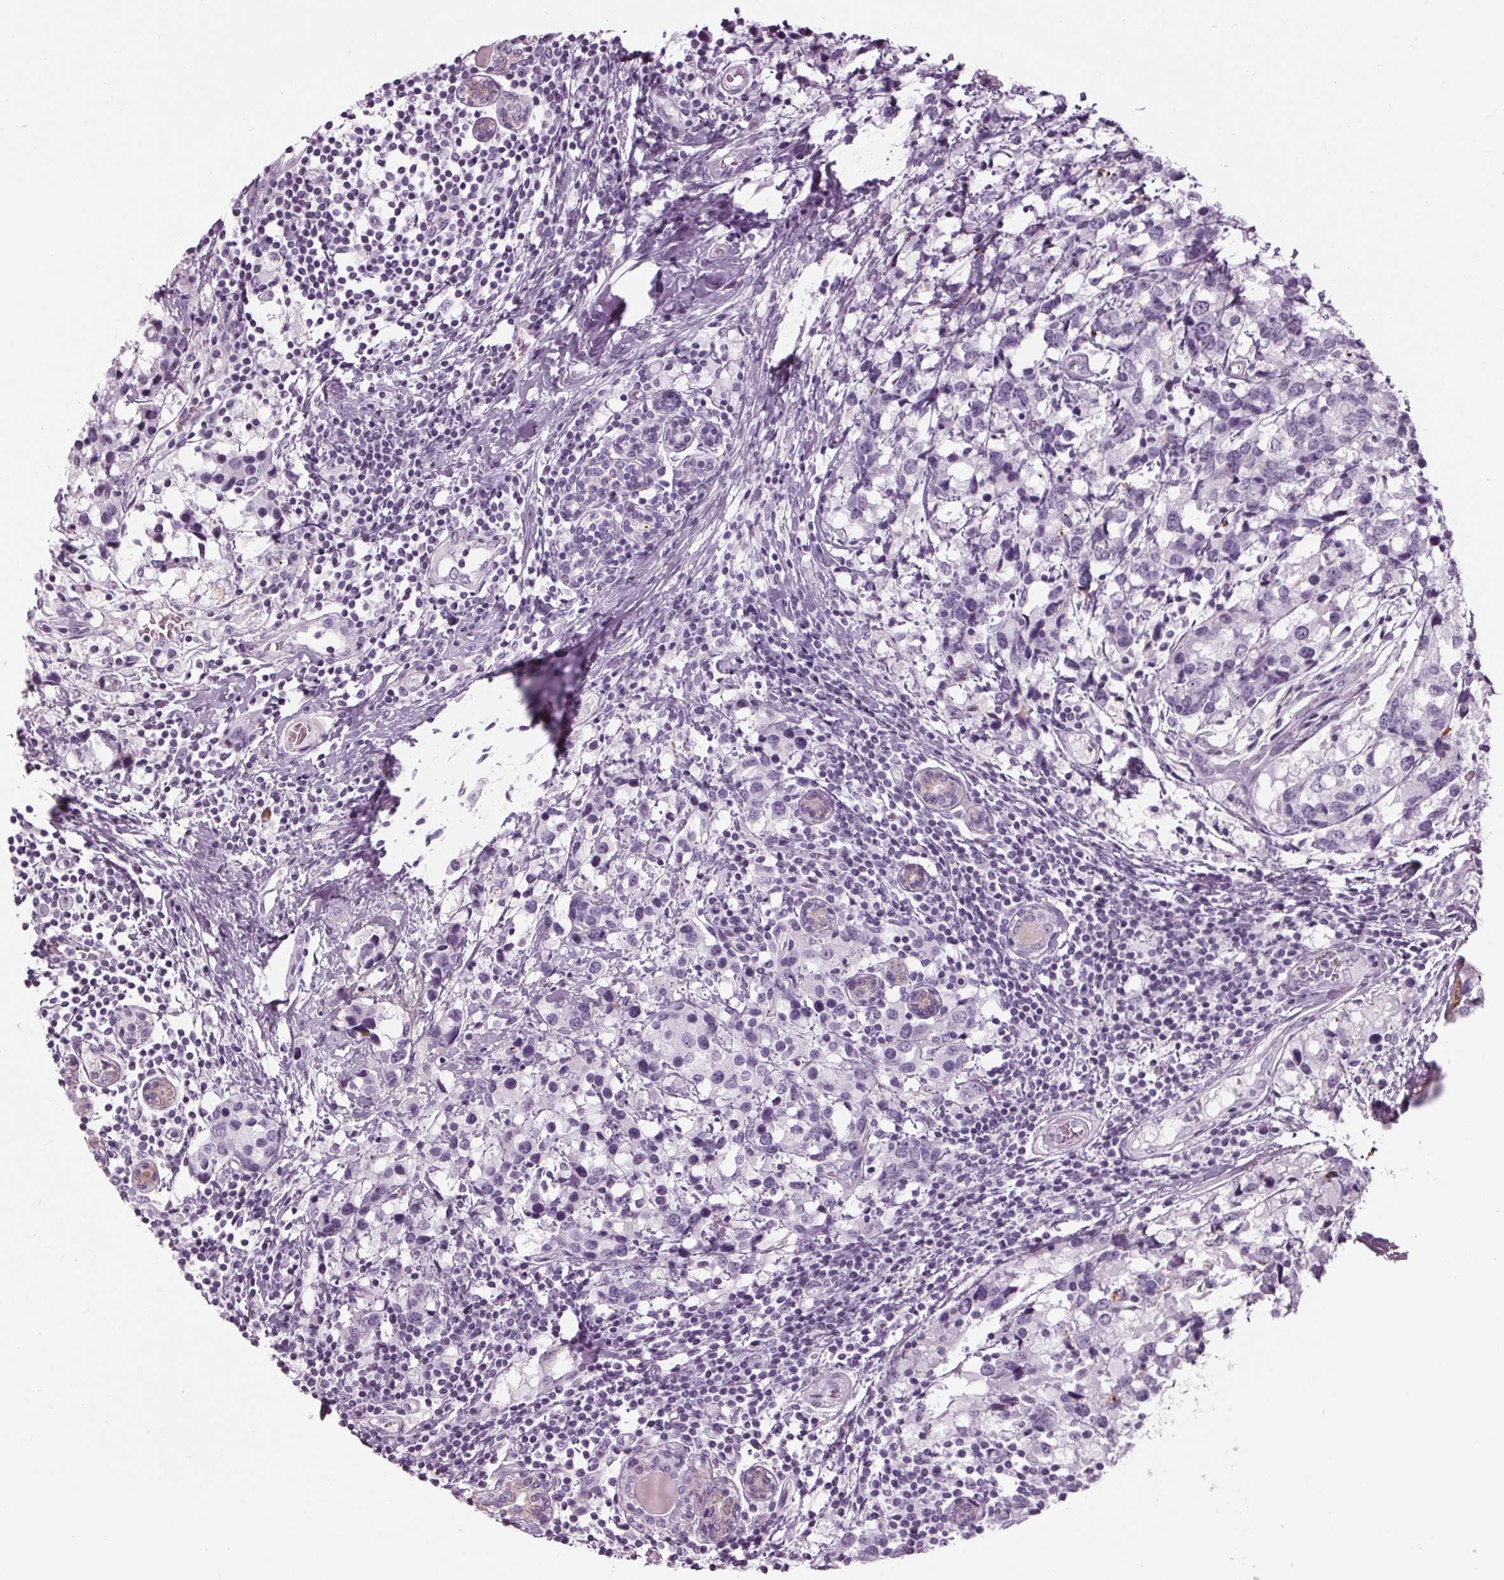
{"staining": {"intensity": "negative", "quantity": "none", "location": "none"}, "tissue": "breast cancer", "cell_type": "Tumor cells", "image_type": "cancer", "snomed": [{"axis": "morphology", "description": "Lobular carcinoma"}, {"axis": "topography", "description": "Breast"}], "caption": "Tumor cells are negative for brown protein staining in lobular carcinoma (breast).", "gene": "CYP3A43", "patient": {"sex": "female", "age": 59}}